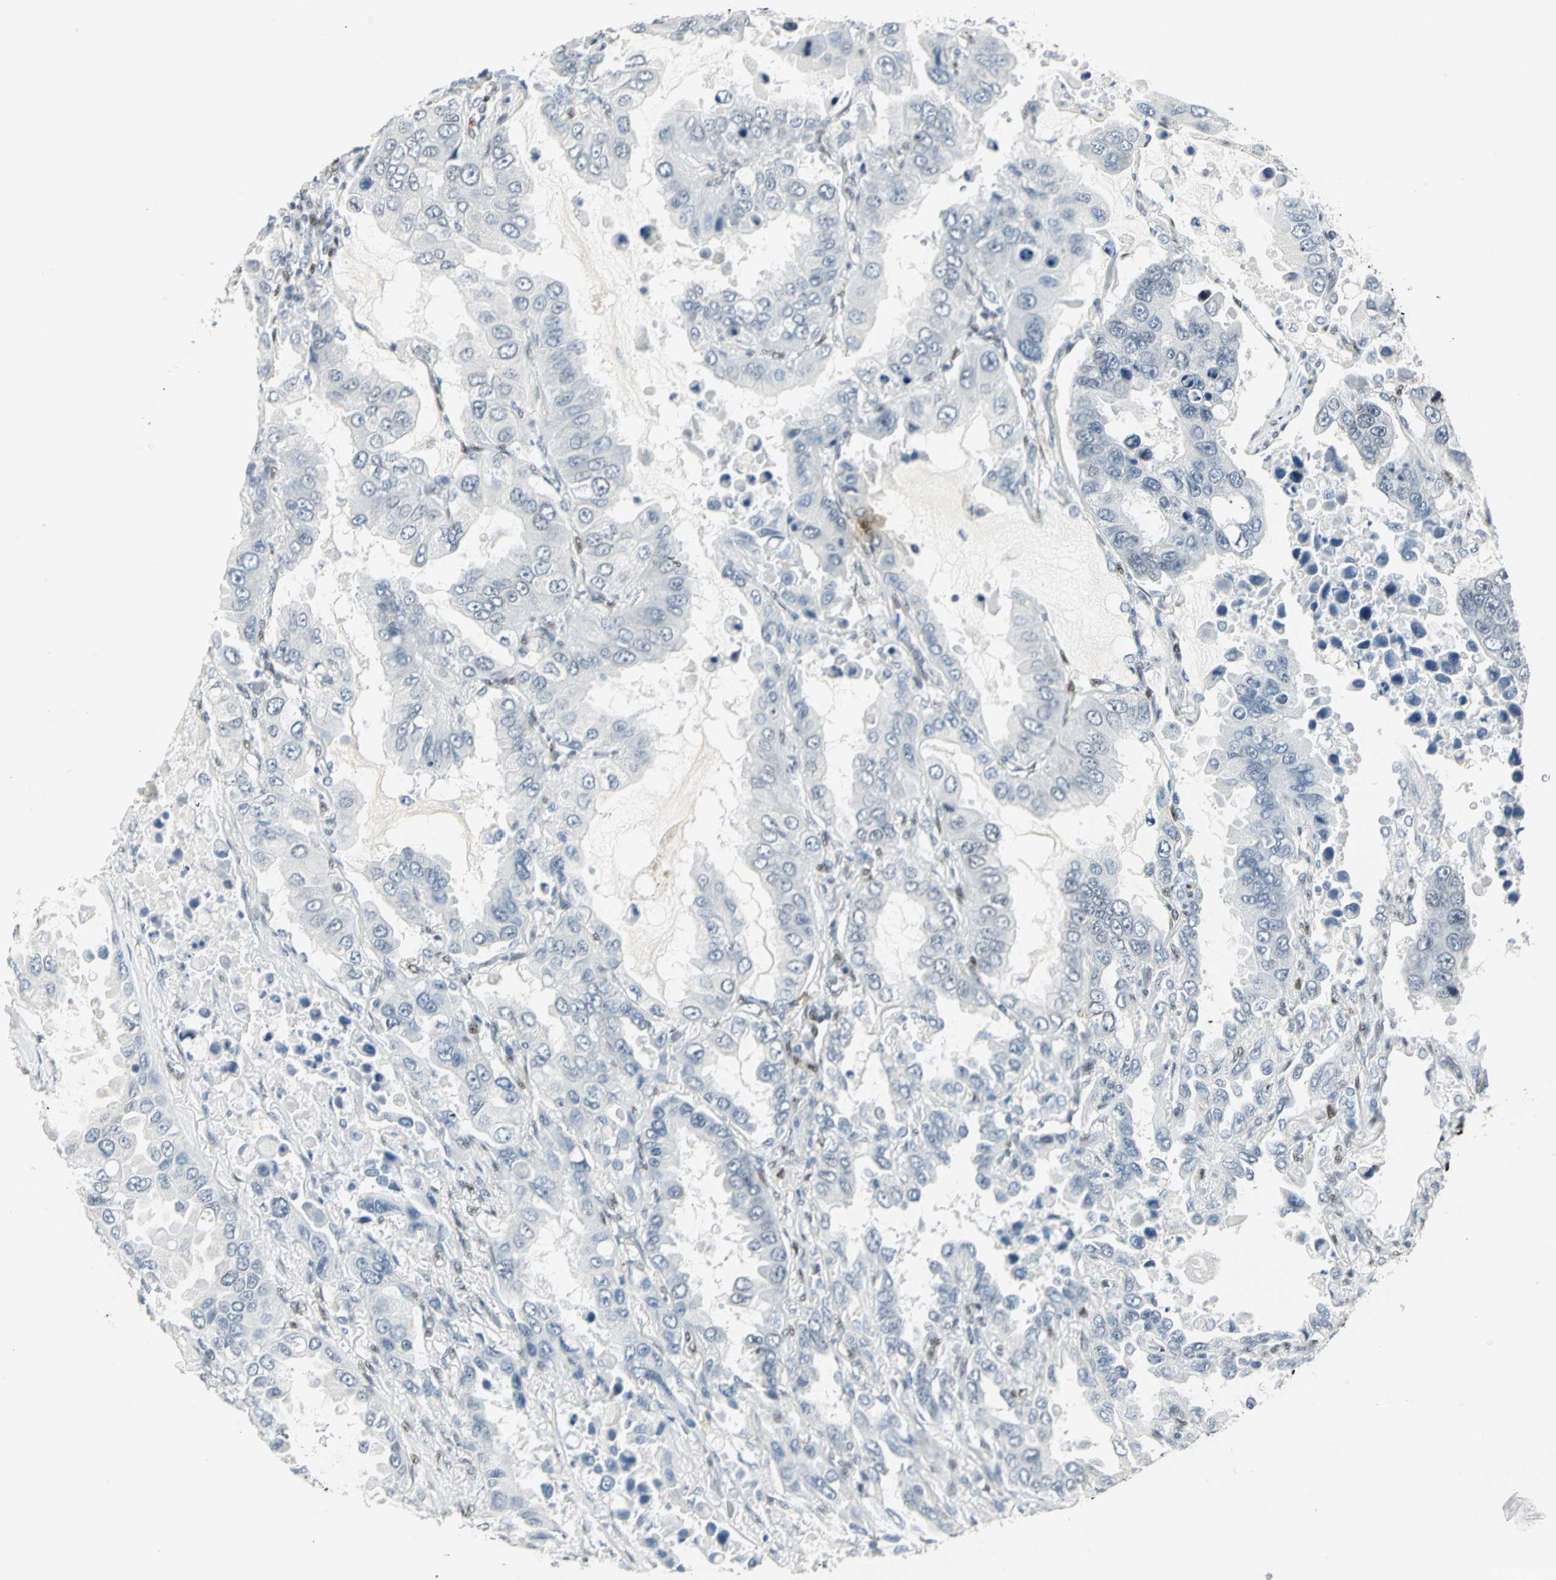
{"staining": {"intensity": "negative", "quantity": "none", "location": "none"}, "tissue": "lung cancer", "cell_type": "Tumor cells", "image_type": "cancer", "snomed": [{"axis": "morphology", "description": "Adenocarcinoma, NOS"}, {"axis": "topography", "description": "Lung"}], "caption": "IHC of lung cancer (adenocarcinoma) demonstrates no expression in tumor cells.", "gene": "MEIS2", "patient": {"sex": "male", "age": 64}}